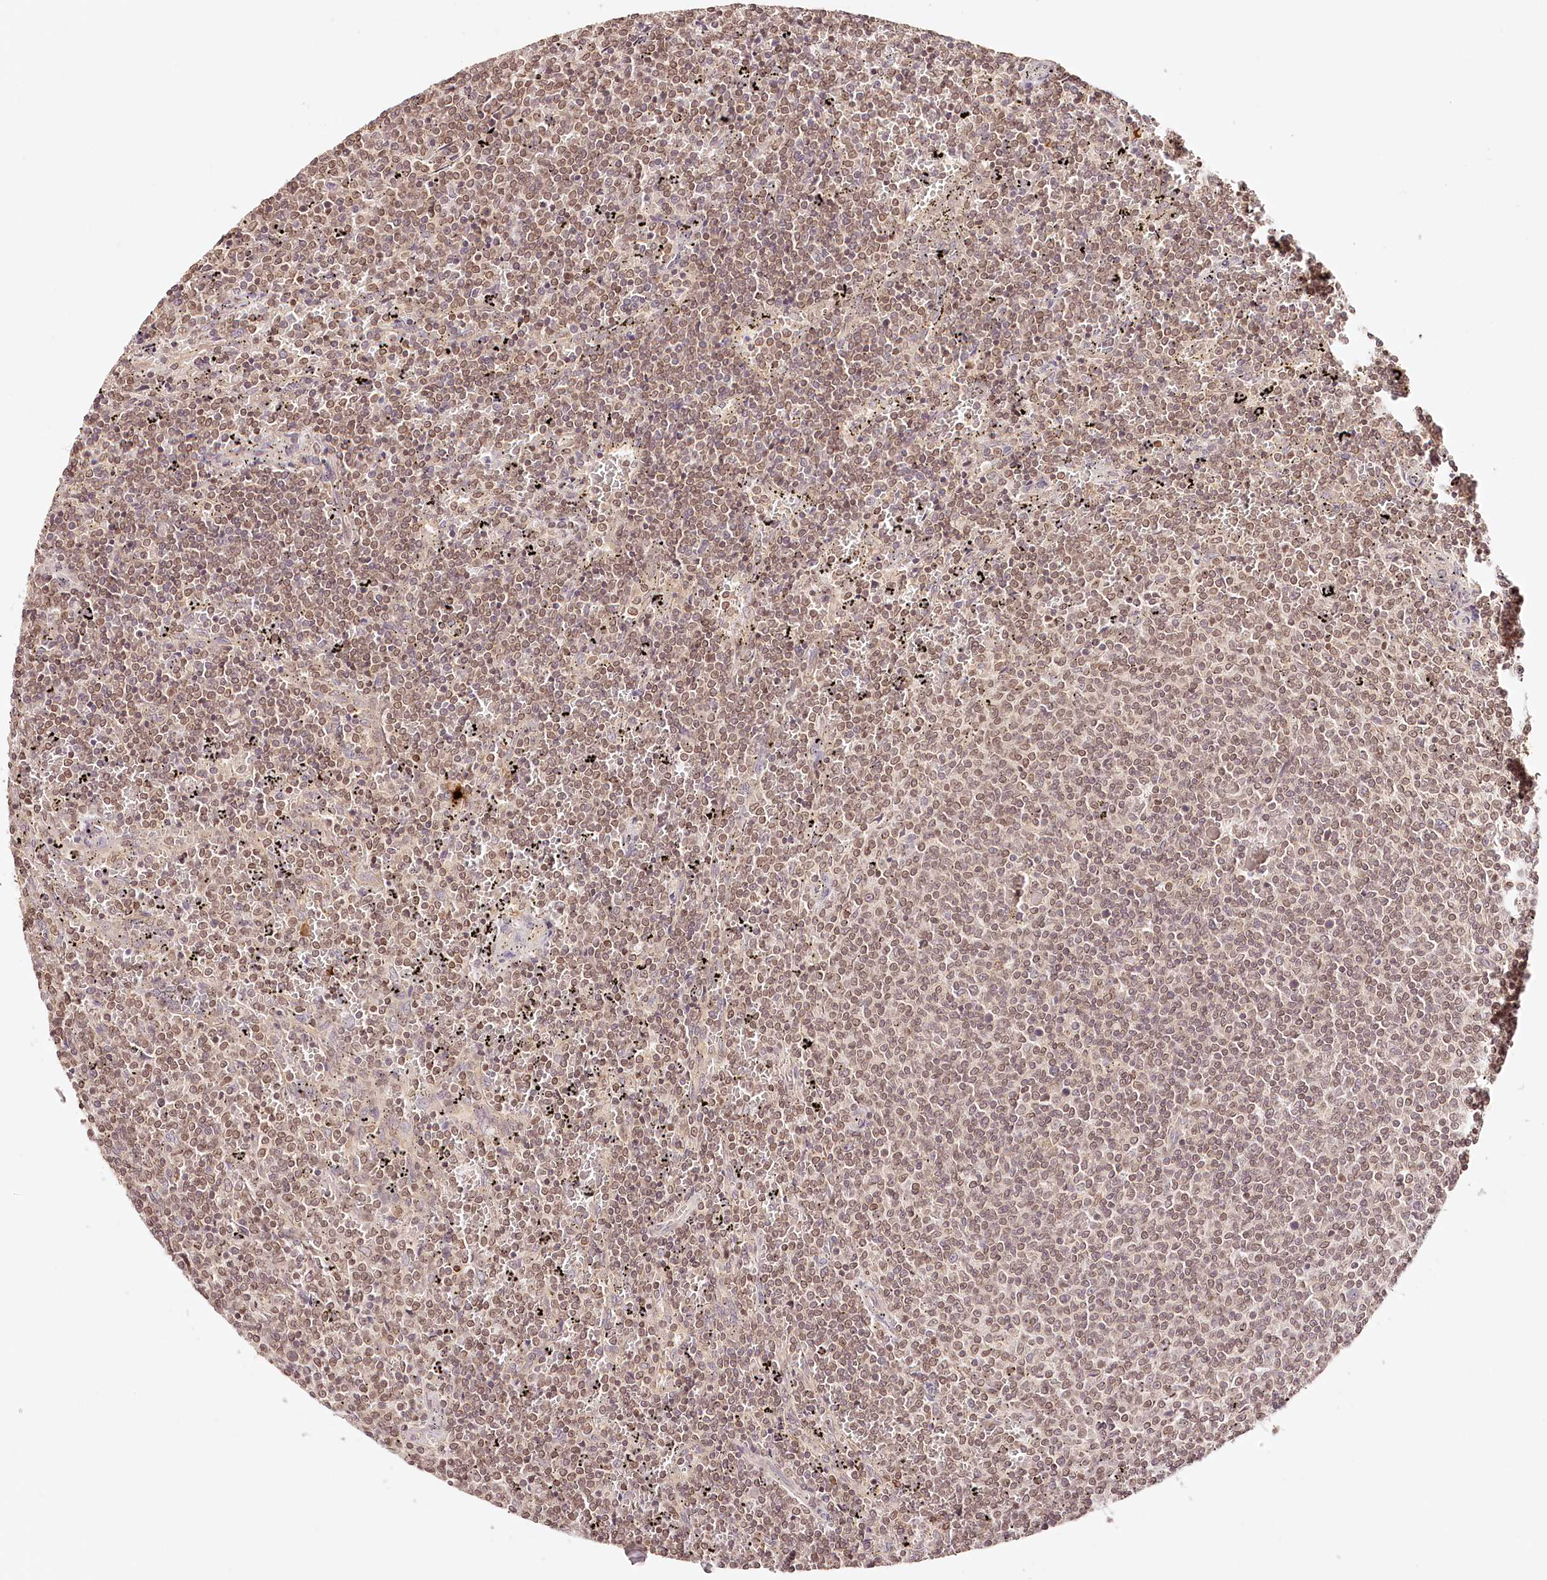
{"staining": {"intensity": "negative", "quantity": "none", "location": "none"}, "tissue": "lymphoma", "cell_type": "Tumor cells", "image_type": "cancer", "snomed": [{"axis": "morphology", "description": "Malignant lymphoma, non-Hodgkin's type, Low grade"}, {"axis": "topography", "description": "Spleen"}], "caption": "There is no significant expression in tumor cells of low-grade malignant lymphoma, non-Hodgkin's type.", "gene": "SYNGR1", "patient": {"sex": "female", "age": 50}}